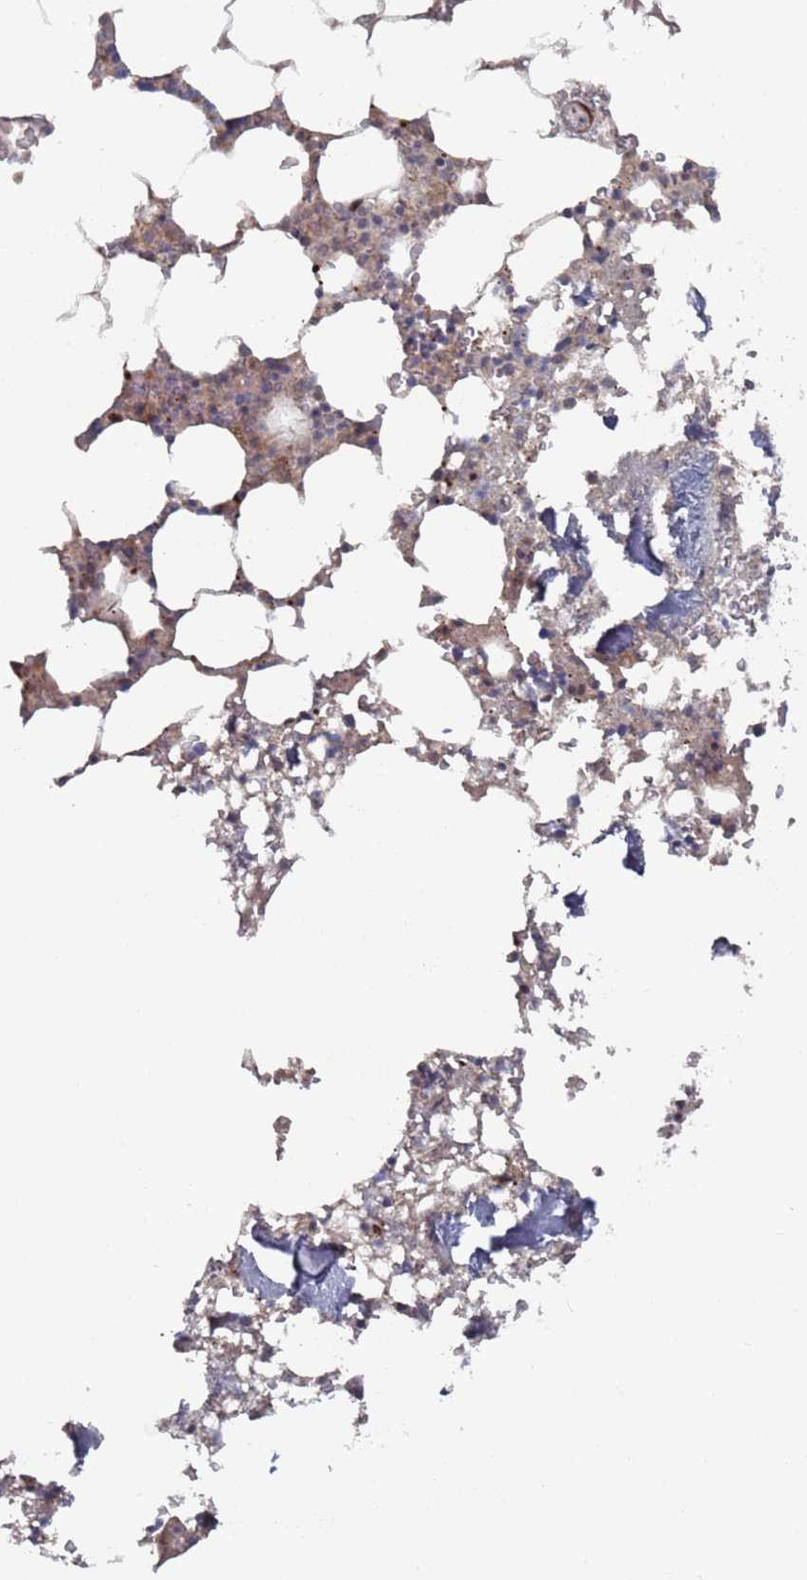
{"staining": {"intensity": "weak", "quantity": "25%-75%", "location": "cytoplasmic/membranous"}, "tissue": "bone marrow", "cell_type": "Hematopoietic cells", "image_type": "normal", "snomed": [{"axis": "morphology", "description": "Normal tissue, NOS"}, {"axis": "topography", "description": "Bone marrow"}], "caption": "Weak cytoplasmic/membranous positivity for a protein is seen in approximately 25%-75% of hematopoietic cells of benign bone marrow using immunohistochemistry.", "gene": "DGKD", "patient": {"sex": "male", "age": 64}}